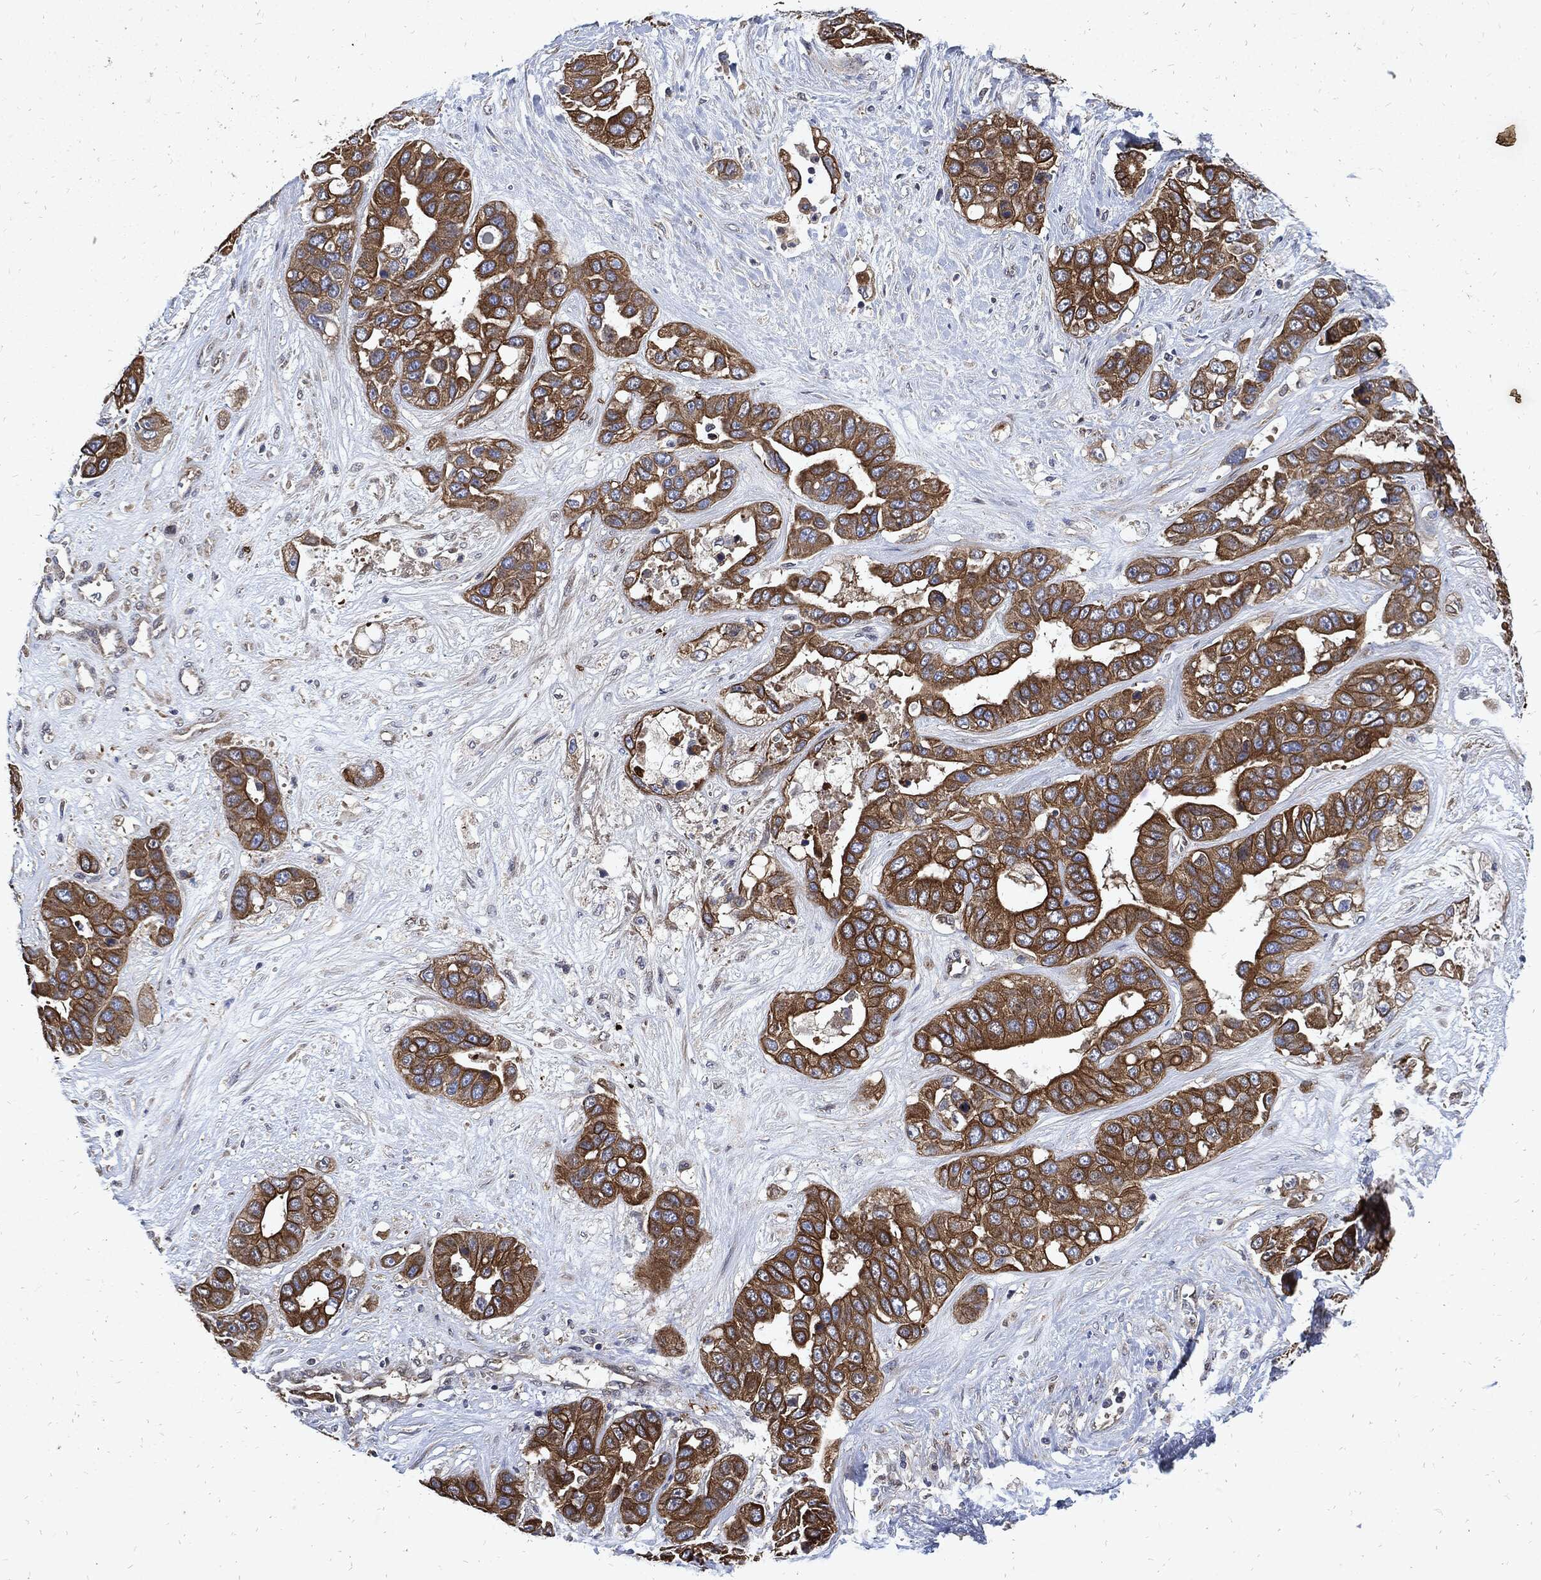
{"staining": {"intensity": "strong", "quantity": ">75%", "location": "cytoplasmic/membranous"}, "tissue": "liver cancer", "cell_type": "Tumor cells", "image_type": "cancer", "snomed": [{"axis": "morphology", "description": "Cholangiocarcinoma"}, {"axis": "topography", "description": "Liver"}], "caption": "Immunohistochemical staining of liver cancer shows high levels of strong cytoplasmic/membranous positivity in approximately >75% of tumor cells.", "gene": "DCTN1", "patient": {"sex": "female", "age": 52}}